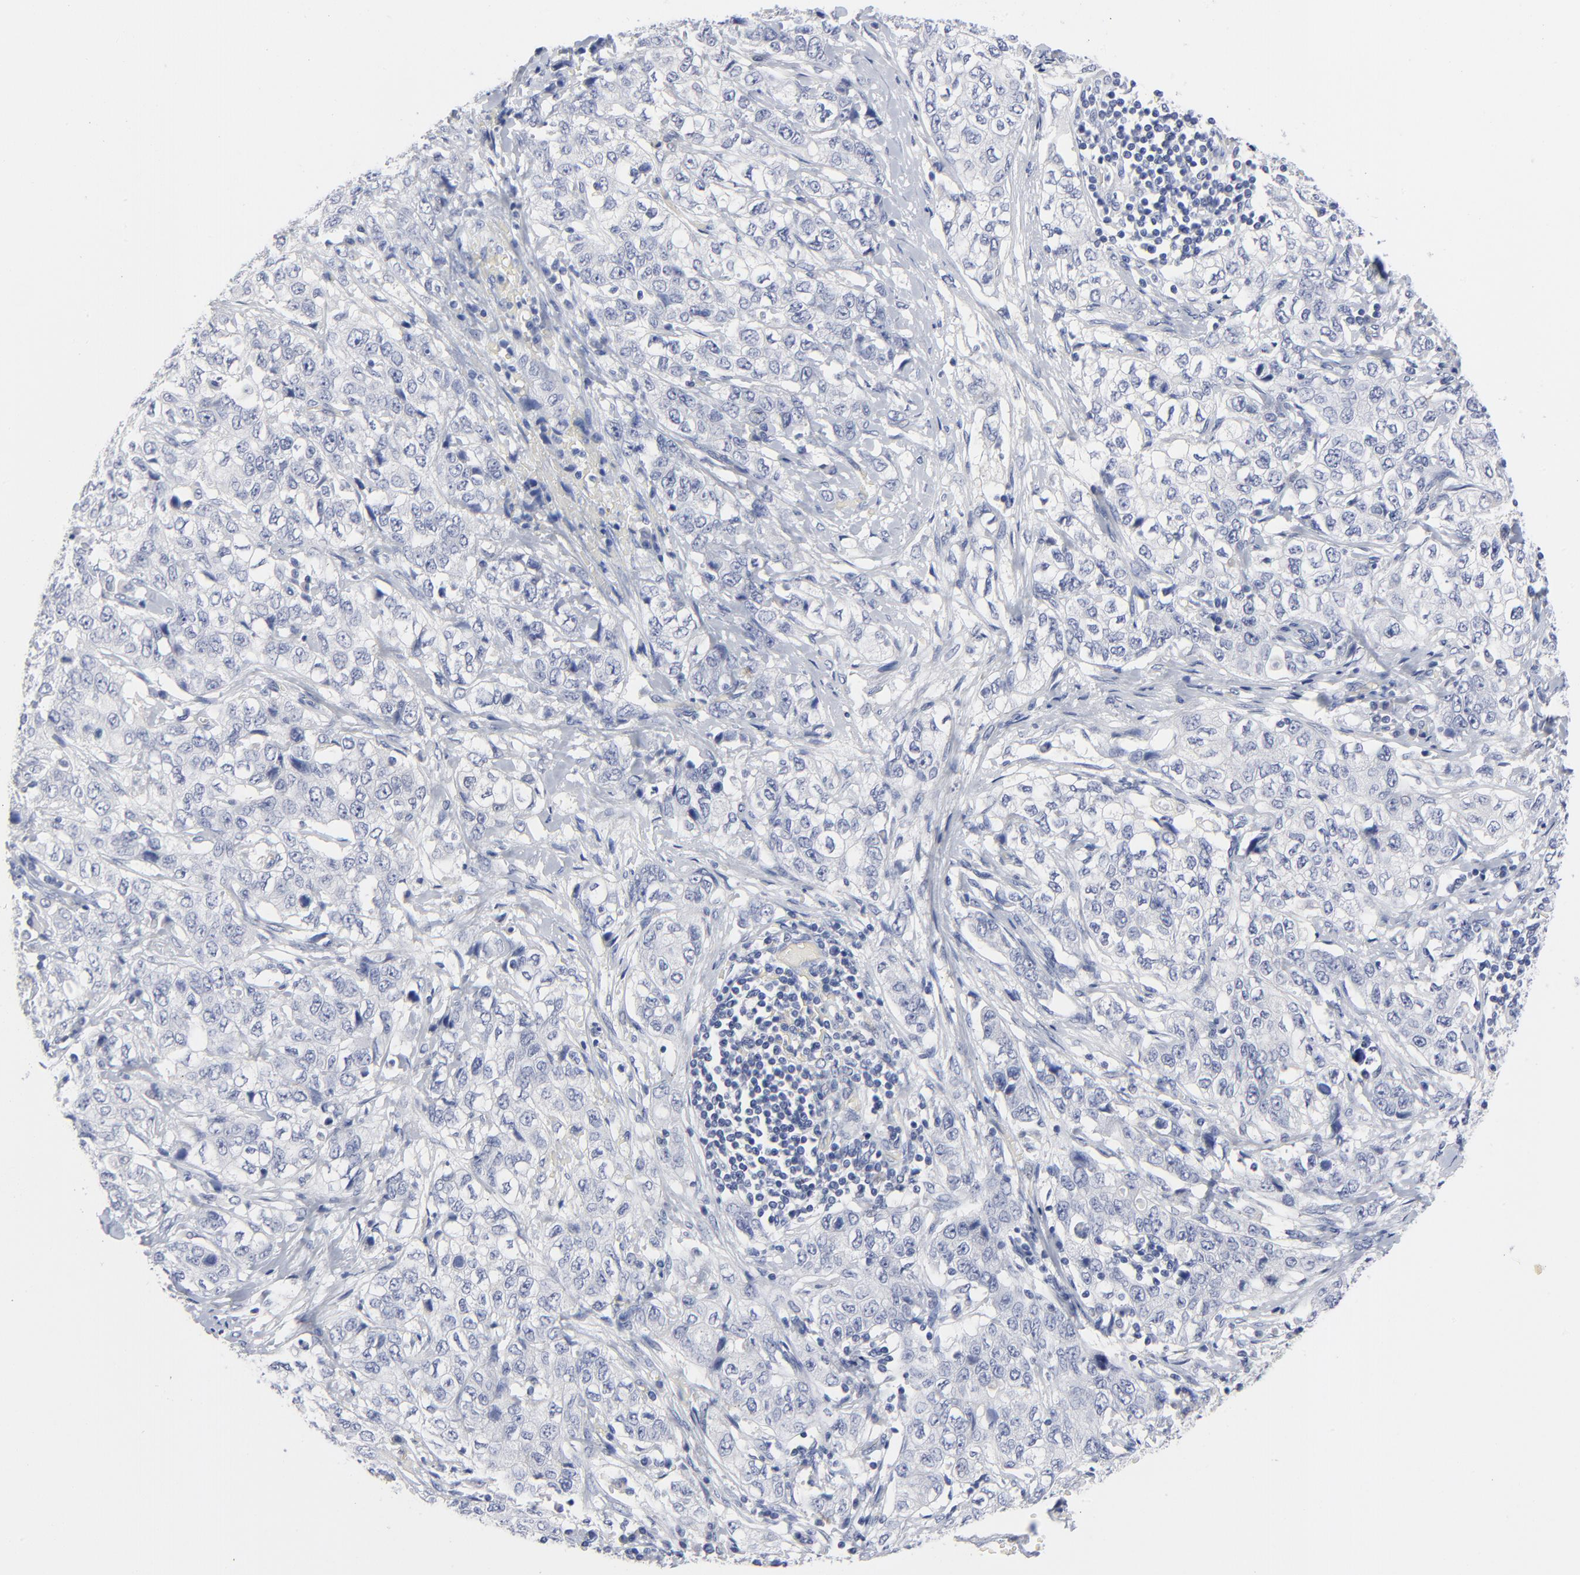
{"staining": {"intensity": "negative", "quantity": "none", "location": "none"}, "tissue": "stomach cancer", "cell_type": "Tumor cells", "image_type": "cancer", "snomed": [{"axis": "morphology", "description": "Adenocarcinoma, NOS"}, {"axis": "topography", "description": "Stomach"}], "caption": "Tumor cells show no significant positivity in stomach adenocarcinoma. (Stains: DAB immunohistochemistry (IHC) with hematoxylin counter stain, Microscopy: brightfield microscopy at high magnification).", "gene": "CLEC4G", "patient": {"sex": "male", "age": 48}}